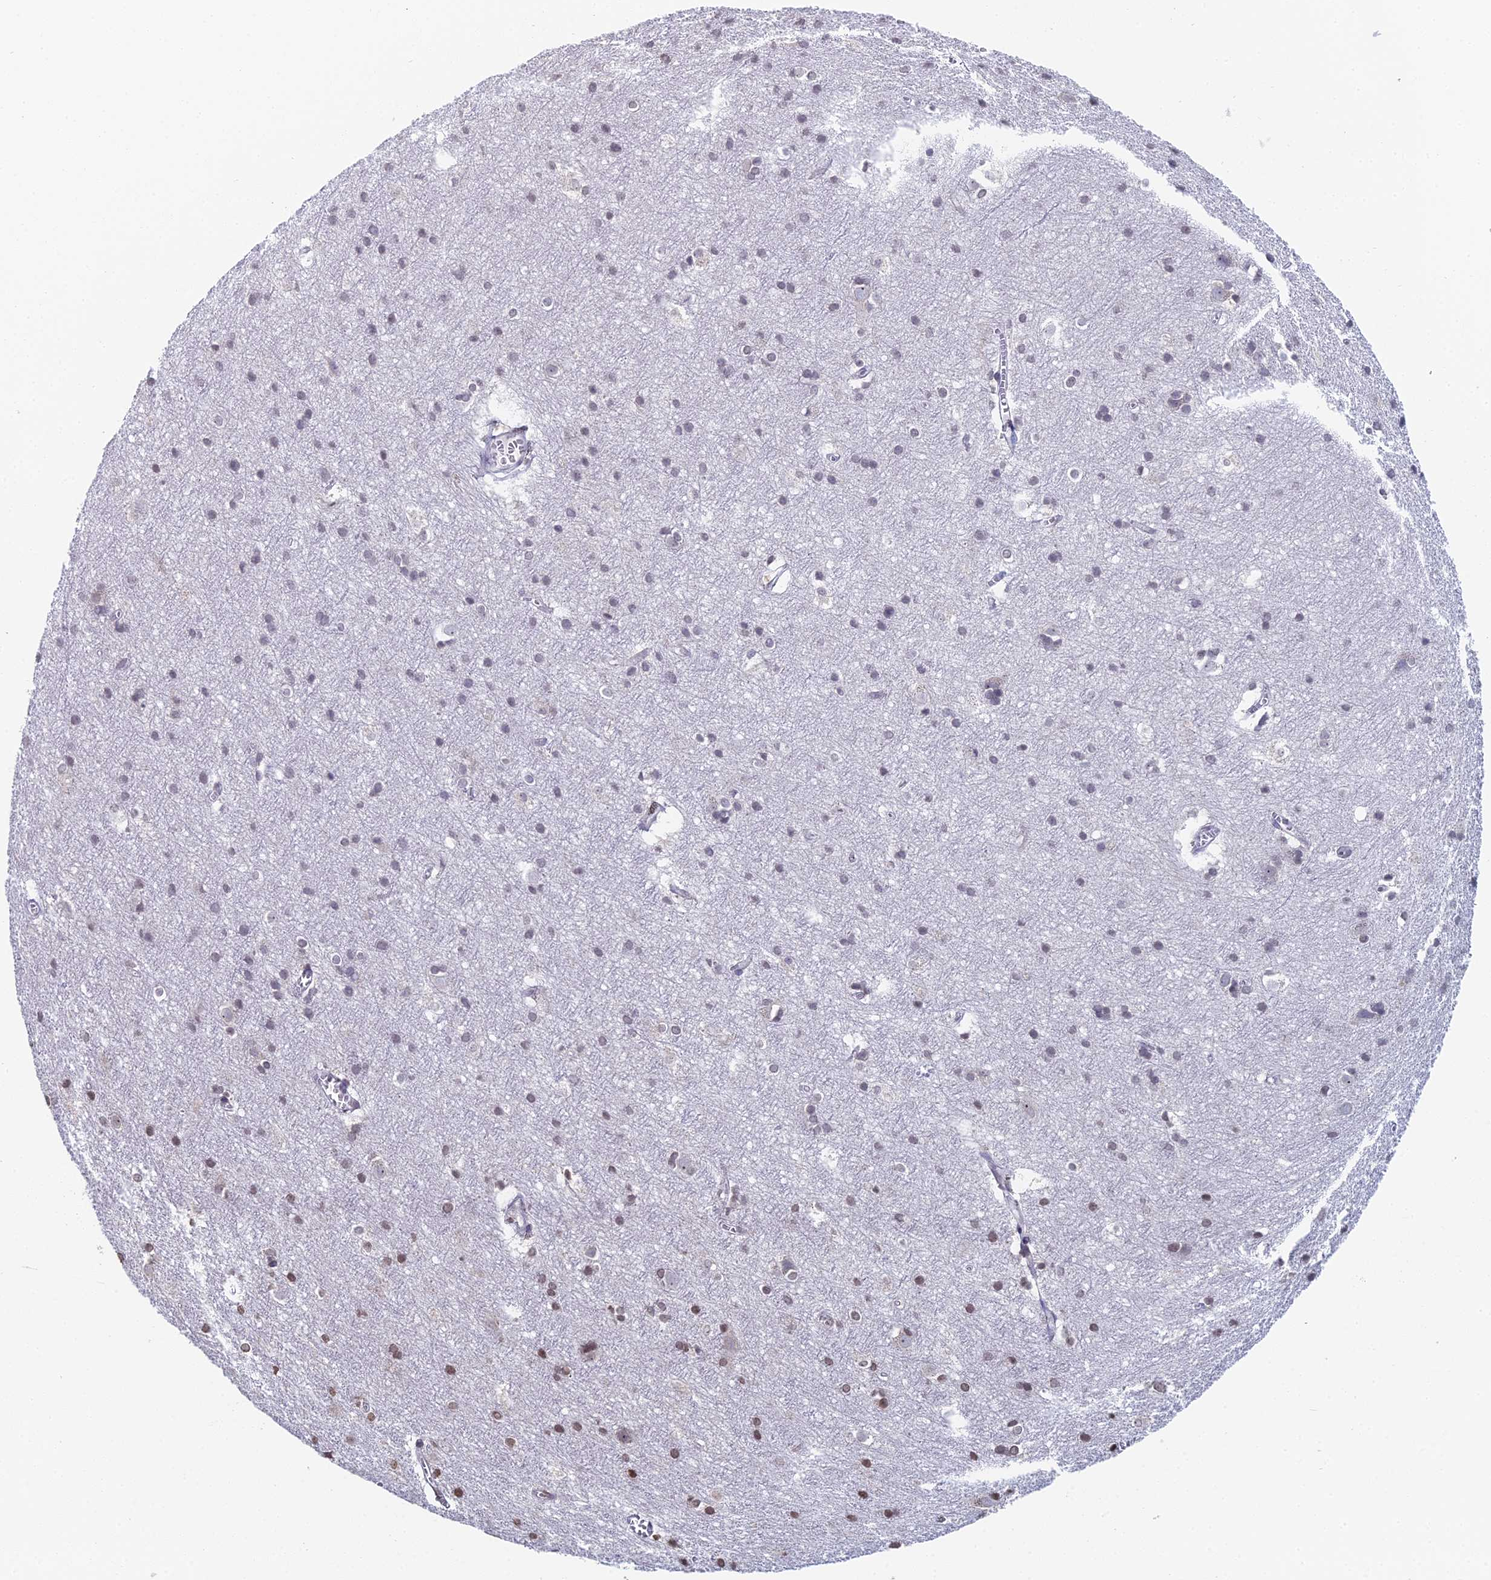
{"staining": {"intensity": "negative", "quantity": "none", "location": "none"}, "tissue": "cerebral cortex", "cell_type": "Endothelial cells", "image_type": "normal", "snomed": [{"axis": "morphology", "description": "Normal tissue, NOS"}, {"axis": "topography", "description": "Cerebral cortex"}], "caption": "Immunohistochemistry photomicrograph of unremarkable human cerebral cortex stained for a protein (brown), which displays no expression in endothelial cells.", "gene": "PRR22", "patient": {"sex": "male", "age": 54}}